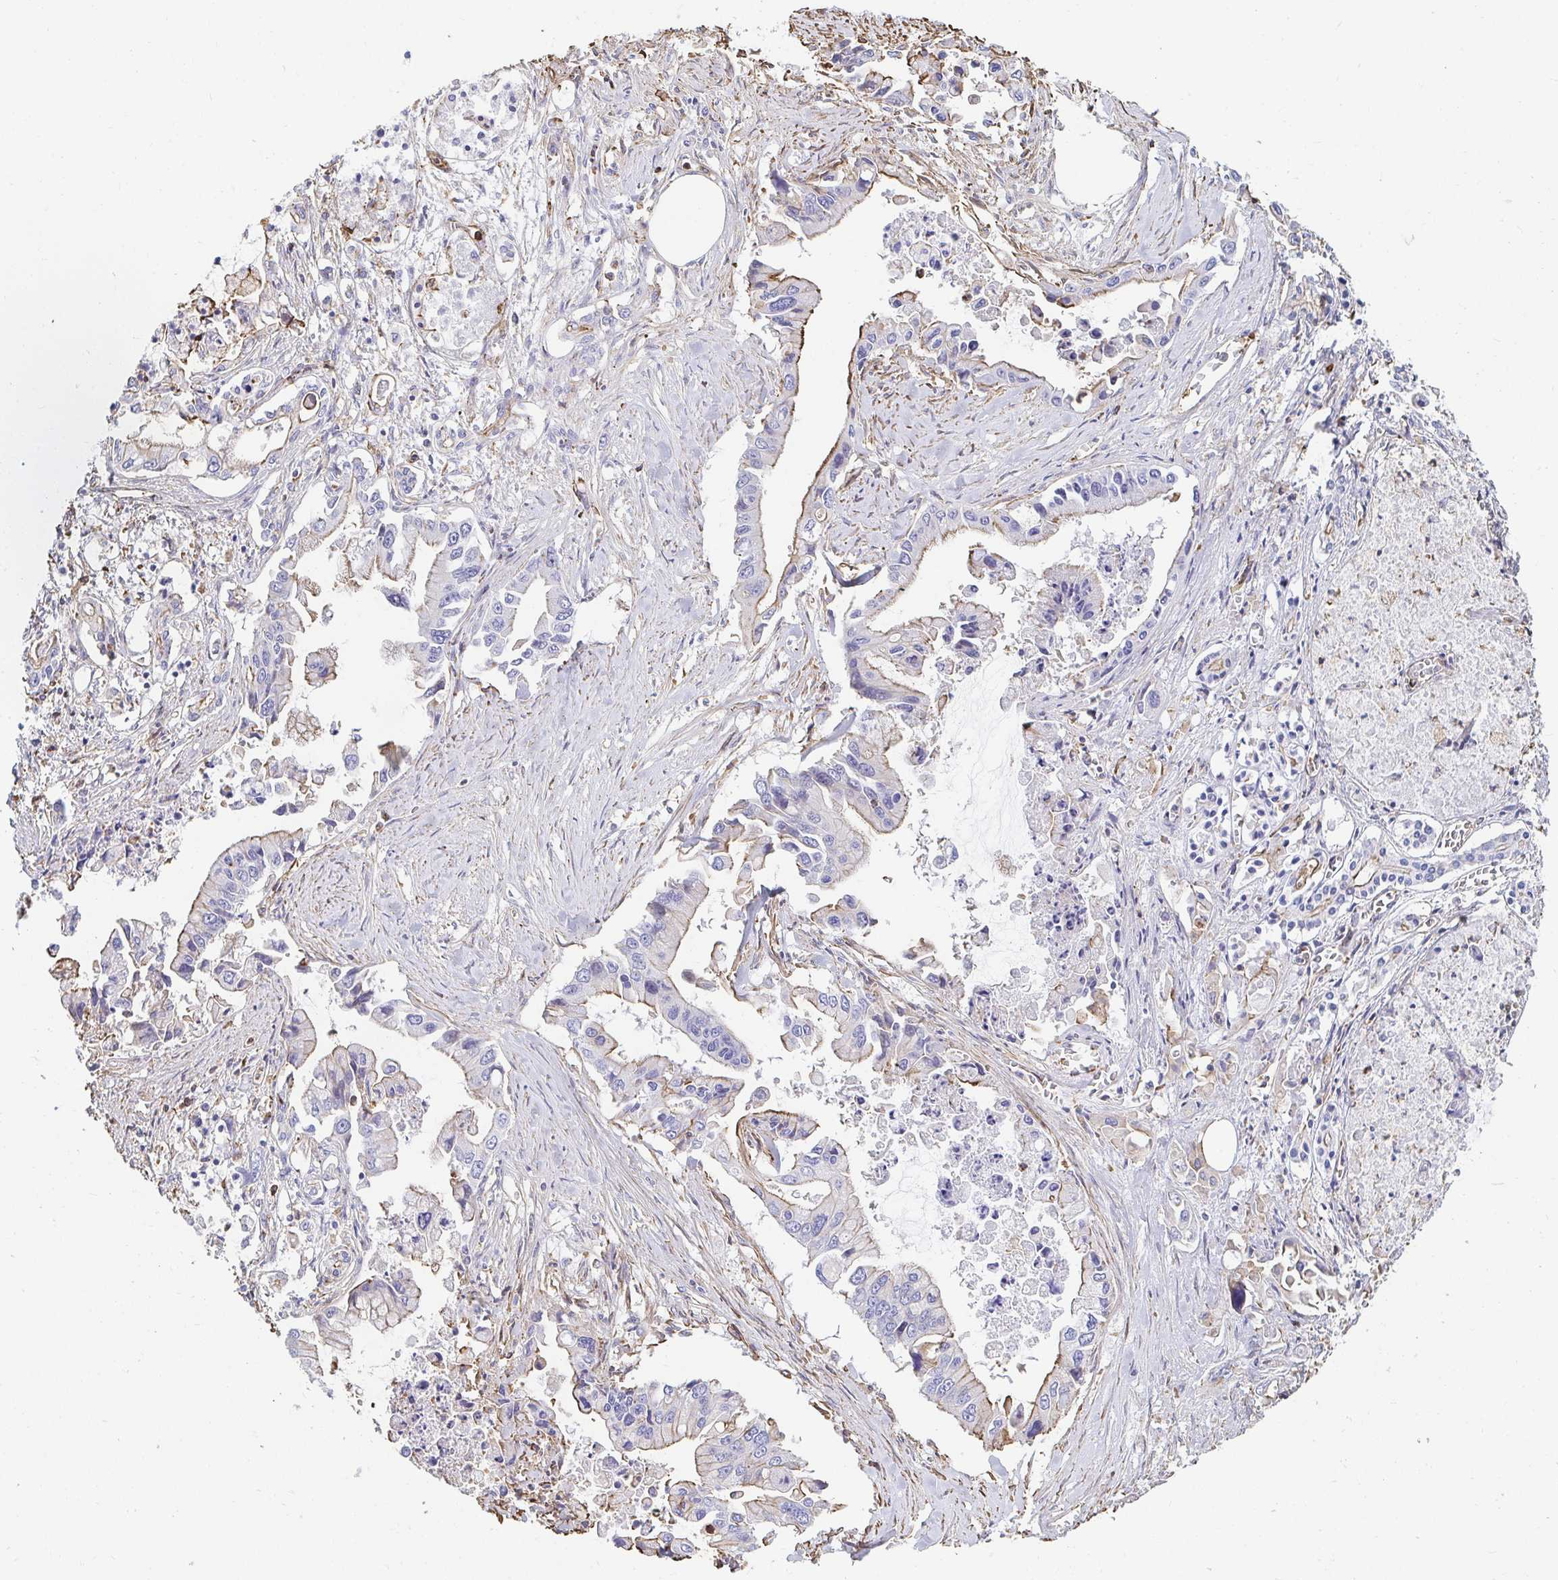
{"staining": {"intensity": "moderate", "quantity": "<25%", "location": "cytoplasmic/membranous"}, "tissue": "pancreatic cancer", "cell_type": "Tumor cells", "image_type": "cancer", "snomed": [{"axis": "morphology", "description": "Adenocarcinoma, NOS"}, {"axis": "topography", "description": "Pancreas"}], "caption": "High-magnification brightfield microscopy of pancreatic cancer (adenocarcinoma) stained with DAB (brown) and counterstained with hematoxylin (blue). tumor cells exhibit moderate cytoplasmic/membranous expression is seen in about<25% of cells.", "gene": "PTPN14", "patient": {"sex": "male", "age": 84}}